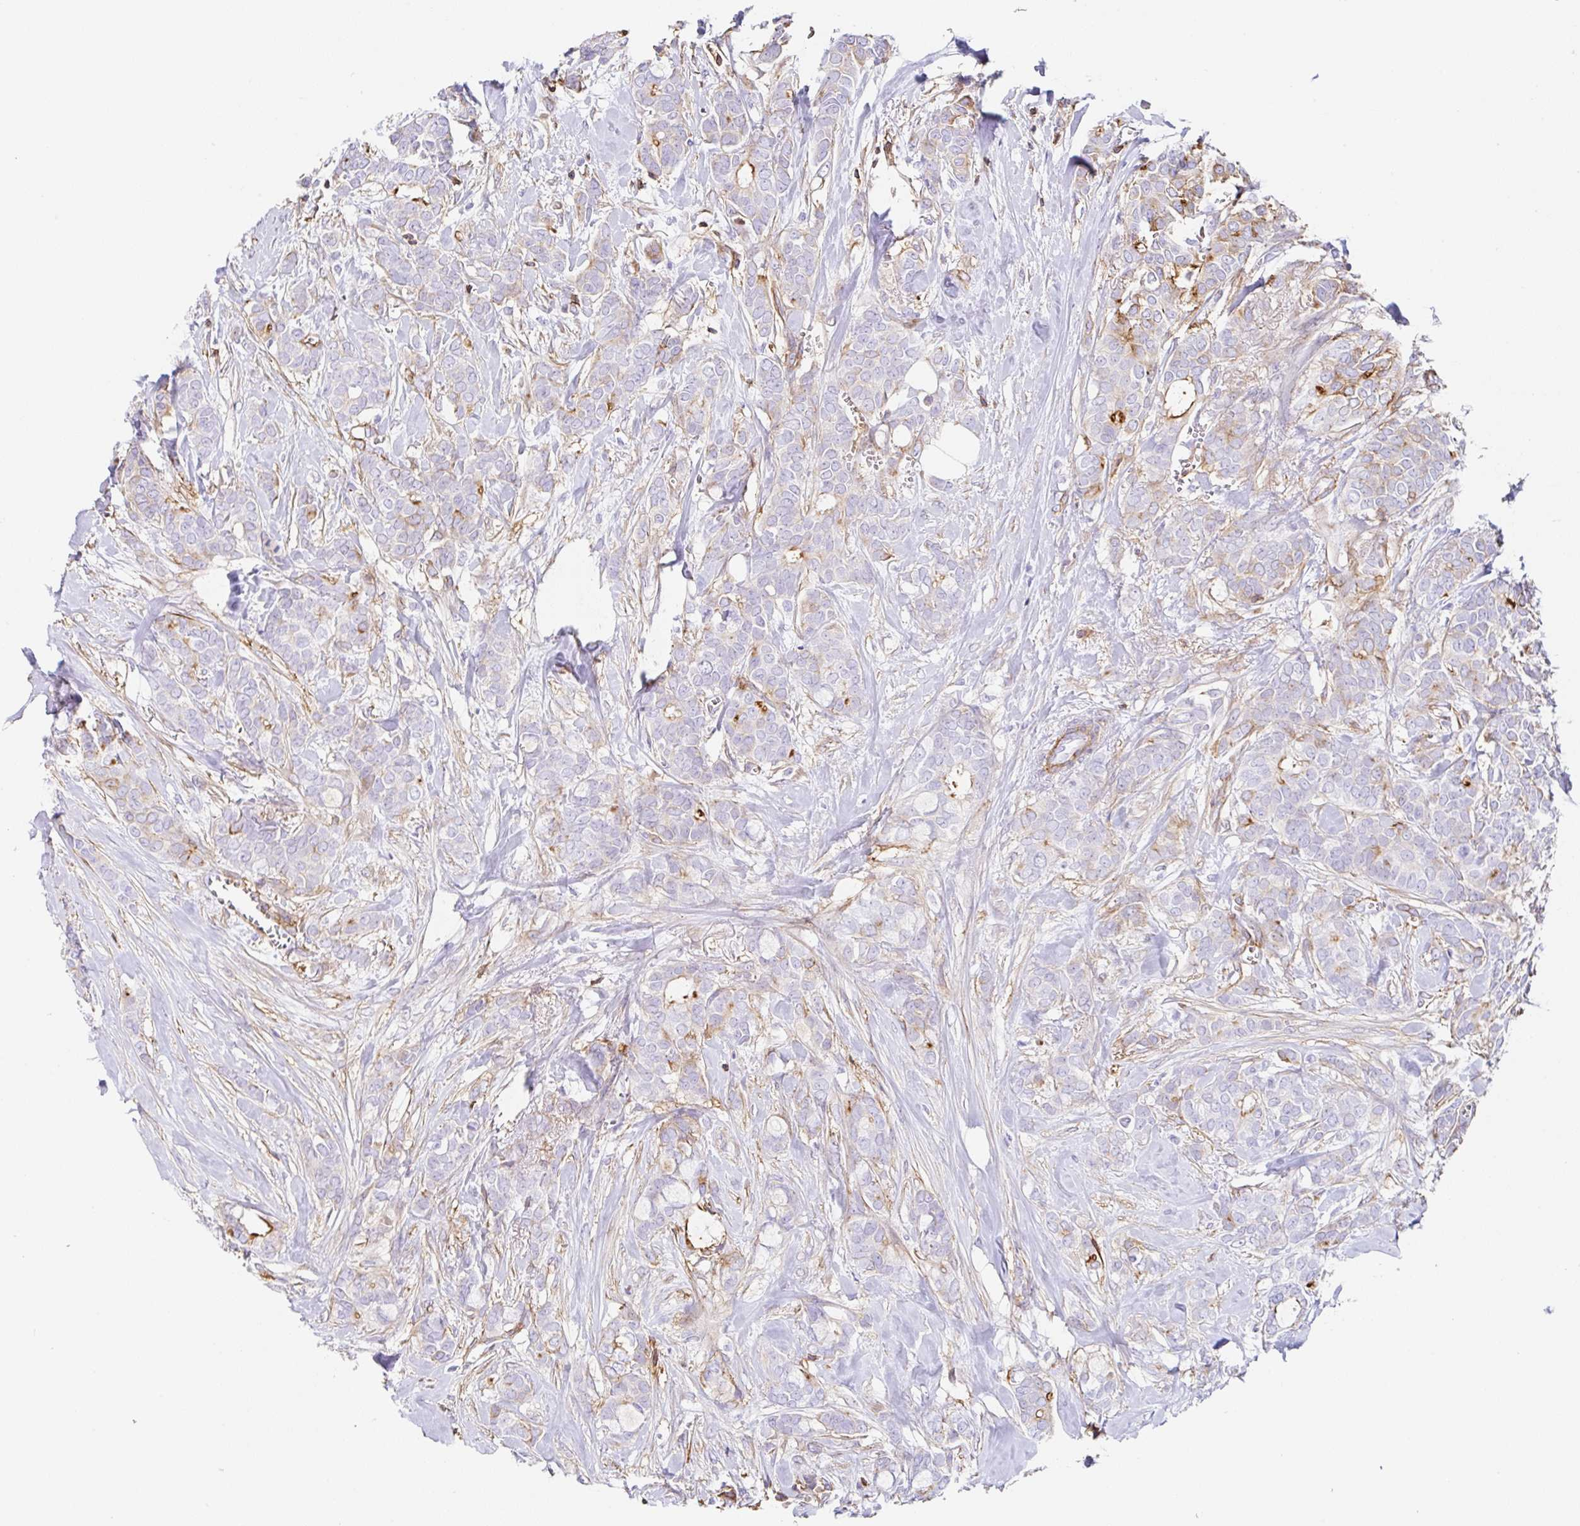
{"staining": {"intensity": "moderate", "quantity": "<25%", "location": "cytoplasmic/membranous"}, "tissue": "breast cancer", "cell_type": "Tumor cells", "image_type": "cancer", "snomed": [{"axis": "morphology", "description": "Duct carcinoma"}, {"axis": "topography", "description": "Breast"}], "caption": "Brown immunohistochemical staining in human intraductal carcinoma (breast) displays moderate cytoplasmic/membranous positivity in approximately <25% of tumor cells. Ihc stains the protein in brown and the nuclei are stained blue.", "gene": "MTTP", "patient": {"sex": "female", "age": 84}}